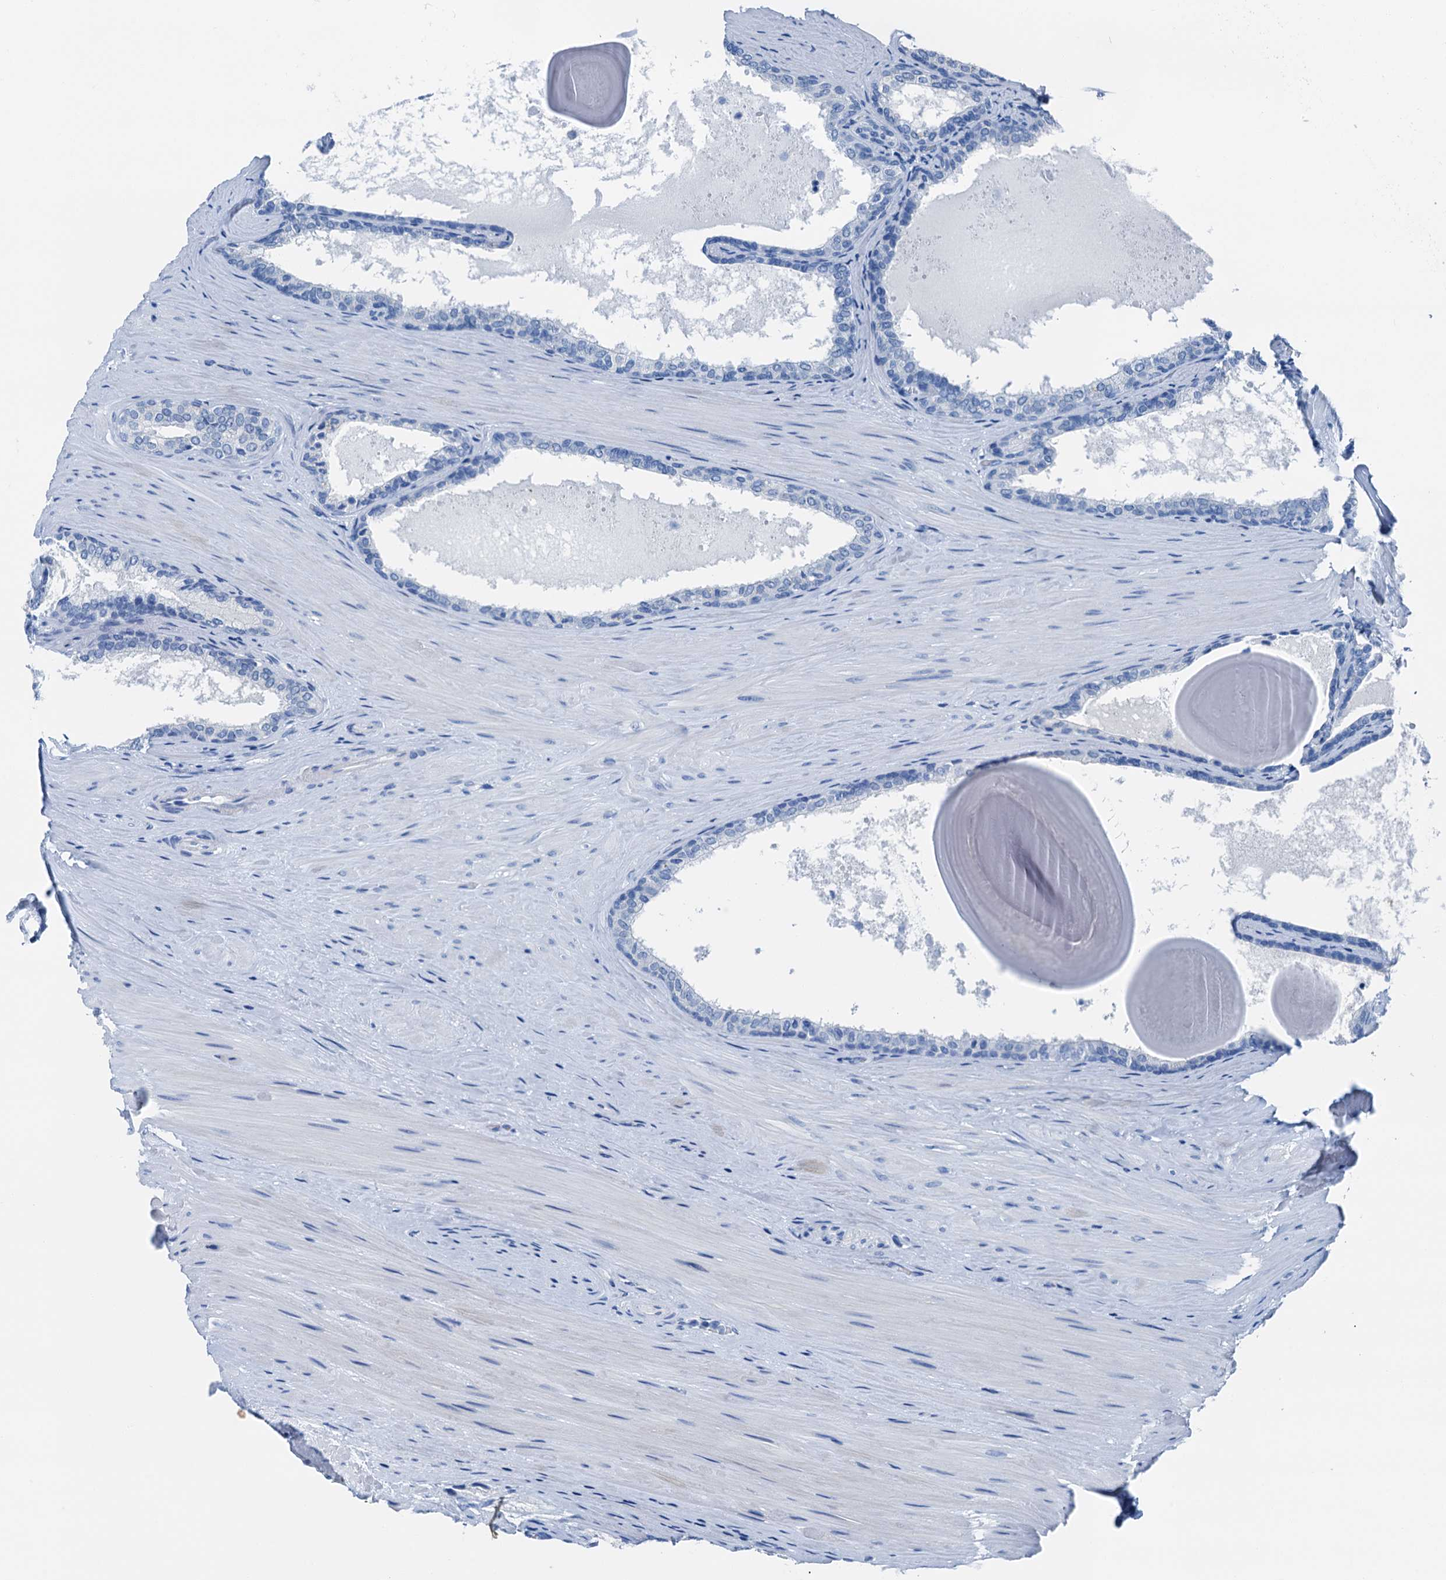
{"staining": {"intensity": "negative", "quantity": "none", "location": "none"}, "tissue": "prostate cancer", "cell_type": "Tumor cells", "image_type": "cancer", "snomed": [{"axis": "morphology", "description": "Adenocarcinoma, High grade"}, {"axis": "topography", "description": "Prostate"}], "caption": "There is no significant positivity in tumor cells of prostate high-grade adenocarcinoma. (DAB (3,3'-diaminobenzidine) IHC visualized using brightfield microscopy, high magnification).", "gene": "CBLN3", "patient": {"sex": "male", "age": 65}}